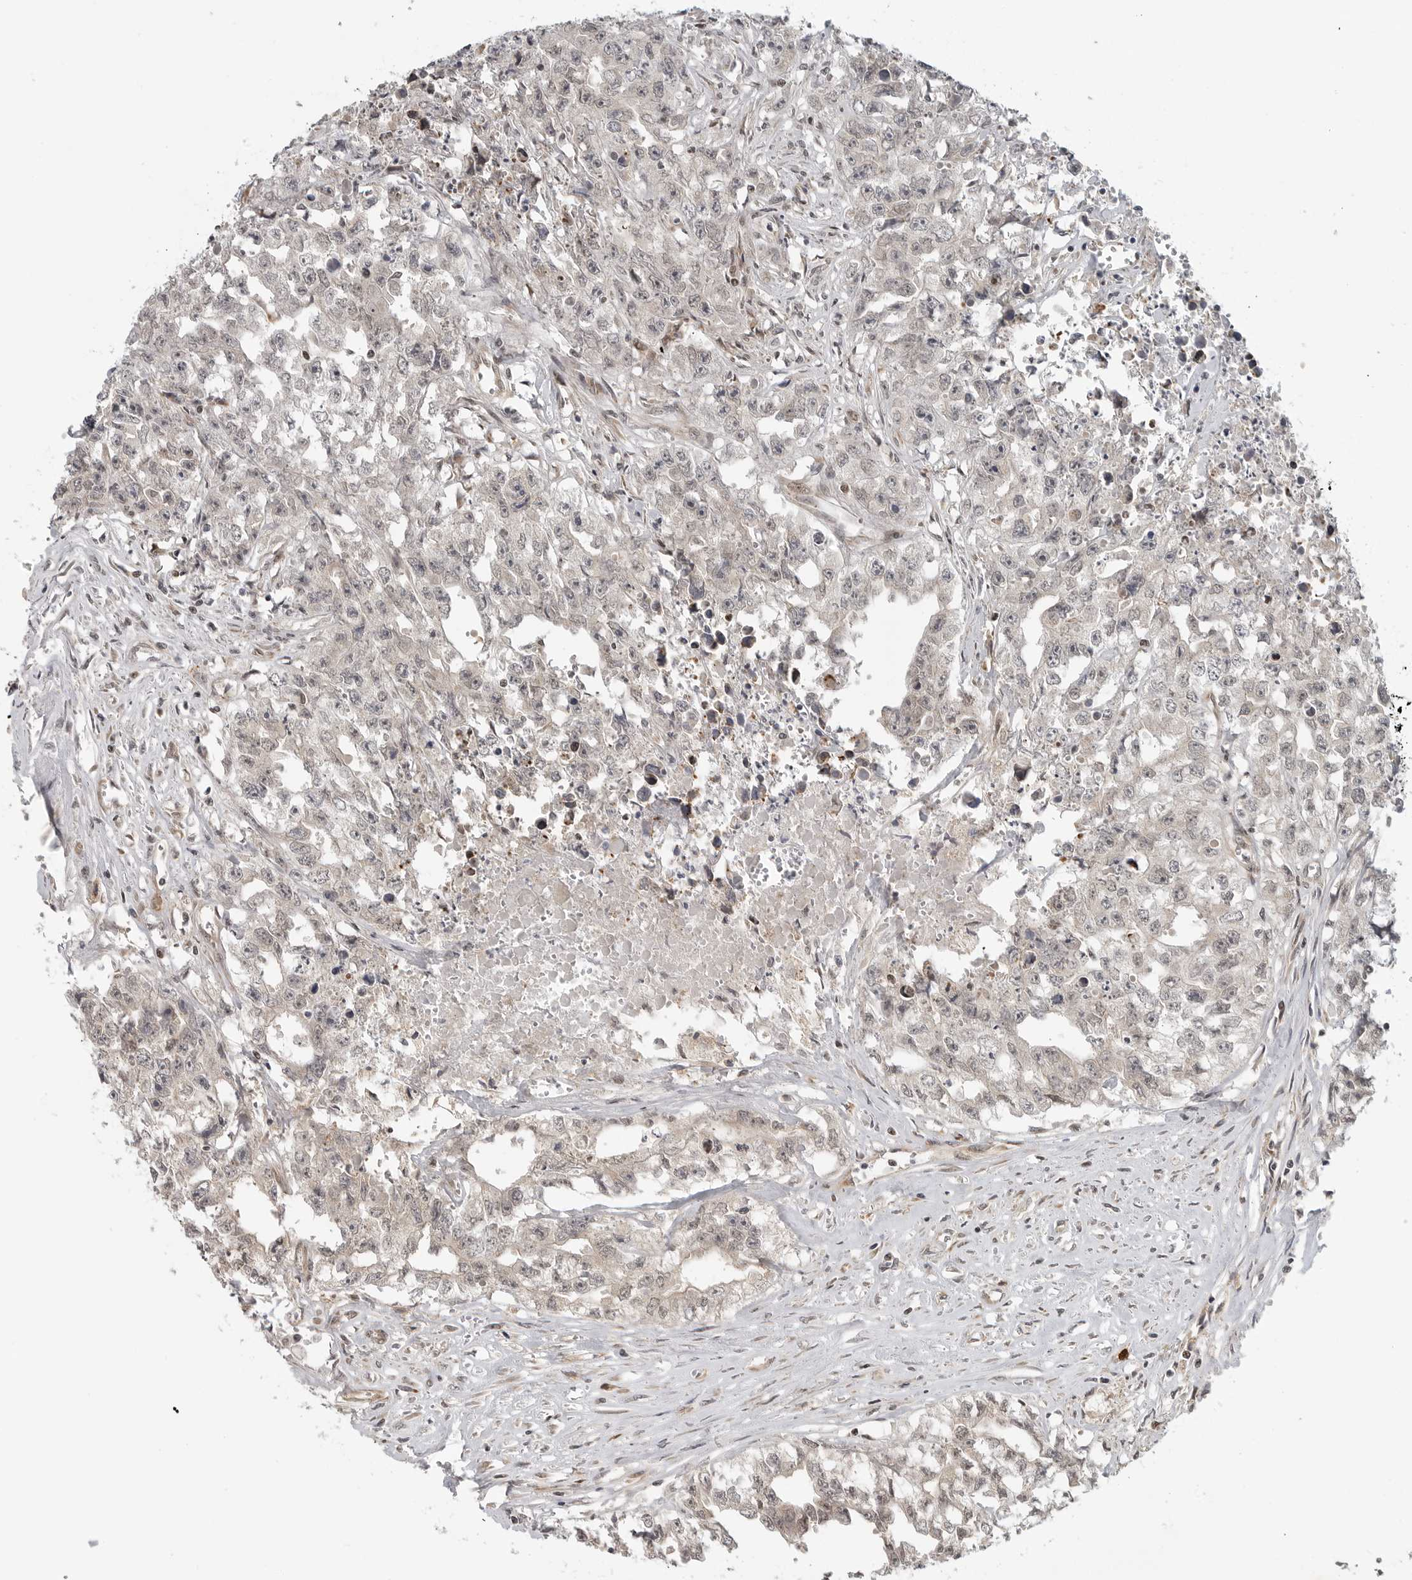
{"staining": {"intensity": "negative", "quantity": "none", "location": "none"}, "tissue": "testis cancer", "cell_type": "Tumor cells", "image_type": "cancer", "snomed": [{"axis": "morphology", "description": "Seminoma, NOS"}, {"axis": "morphology", "description": "Carcinoma, Embryonal, NOS"}, {"axis": "topography", "description": "Testis"}], "caption": "The photomicrograph demonstrates no staining of tumor cells in testis cancer (seminoma).", "gene": "CEP295NL", "patient": {"sex": "male", "age": 43}}